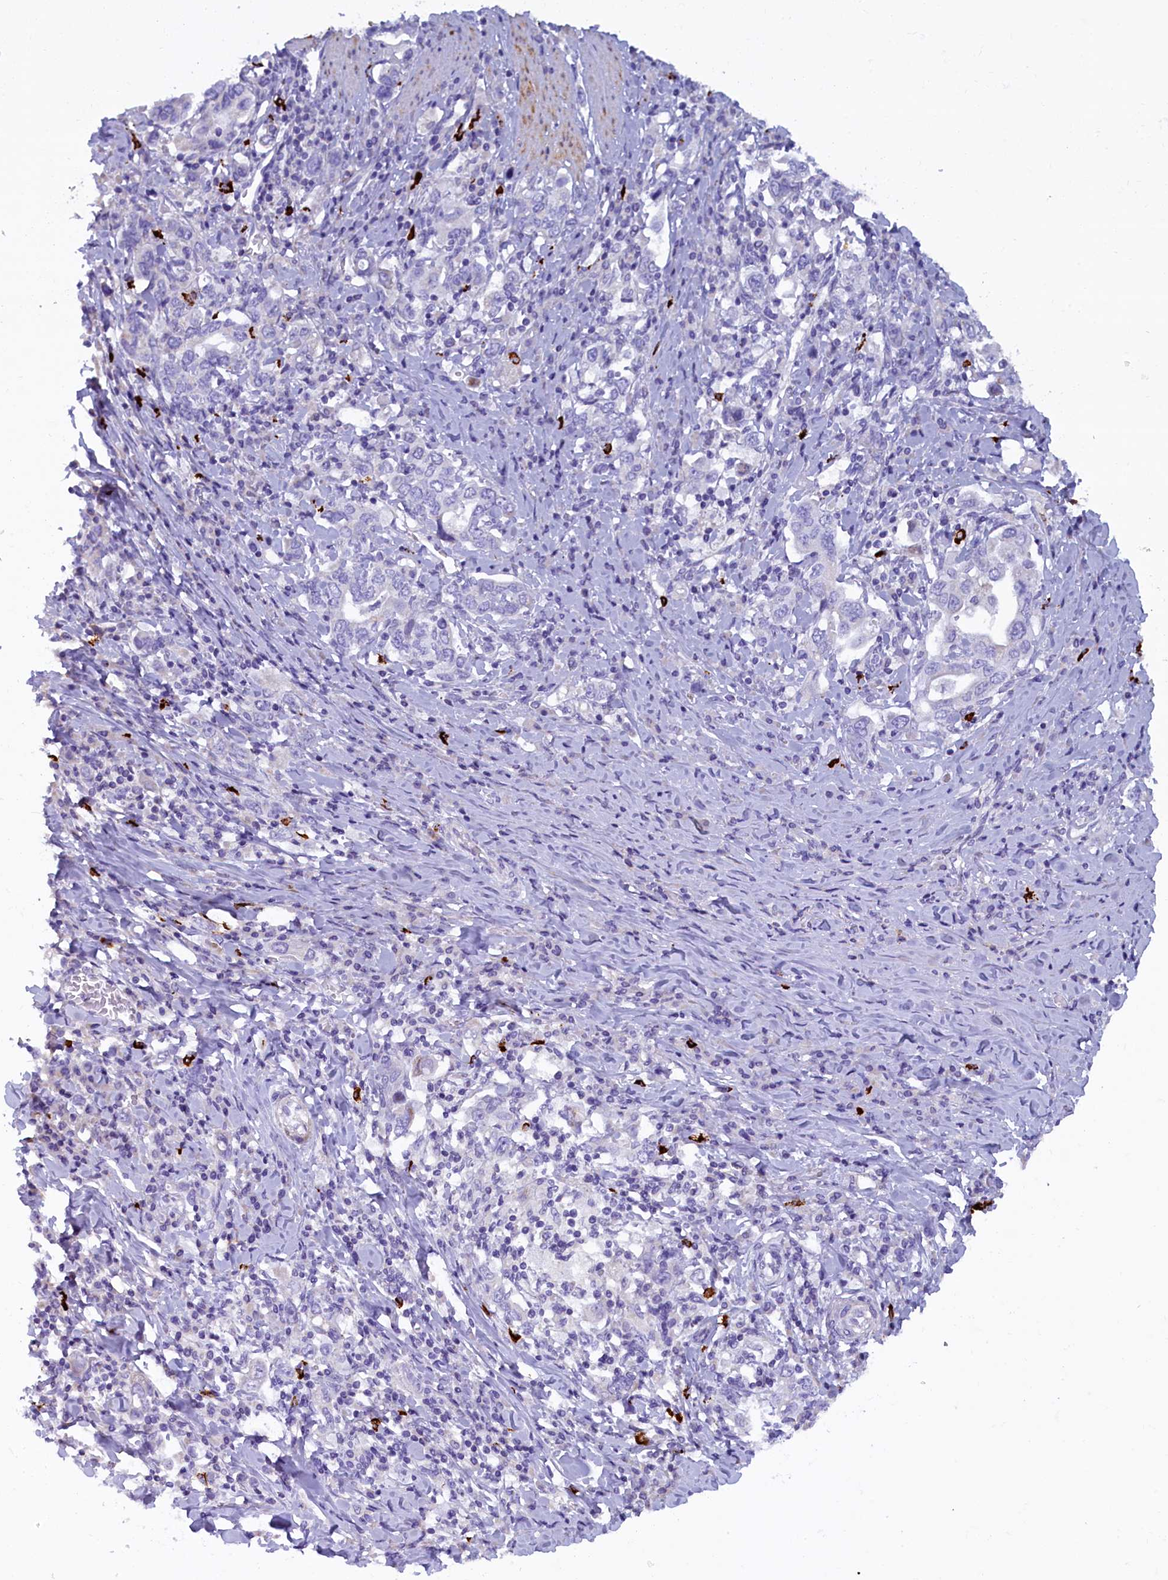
{"staining": {"intensity": "negative", "quantity": "none", "location": "none"}, "tissue": "stomach cancer", "cell_type": "Tumor cells", "image_type": "cancer", "snomed": [{"axis": "morphology", "description": "Adenocarcinoma, NOS"}, {"axis": "topography", "description": "Stomach, upper"}, {"axis": "topography", "description": "Stomach"}], "caption": "Tumor cells show no significant positivity in stomach adenocarcinoma.", "gene": "RTTN", "patient": {"sex": "male", "age": 62}}